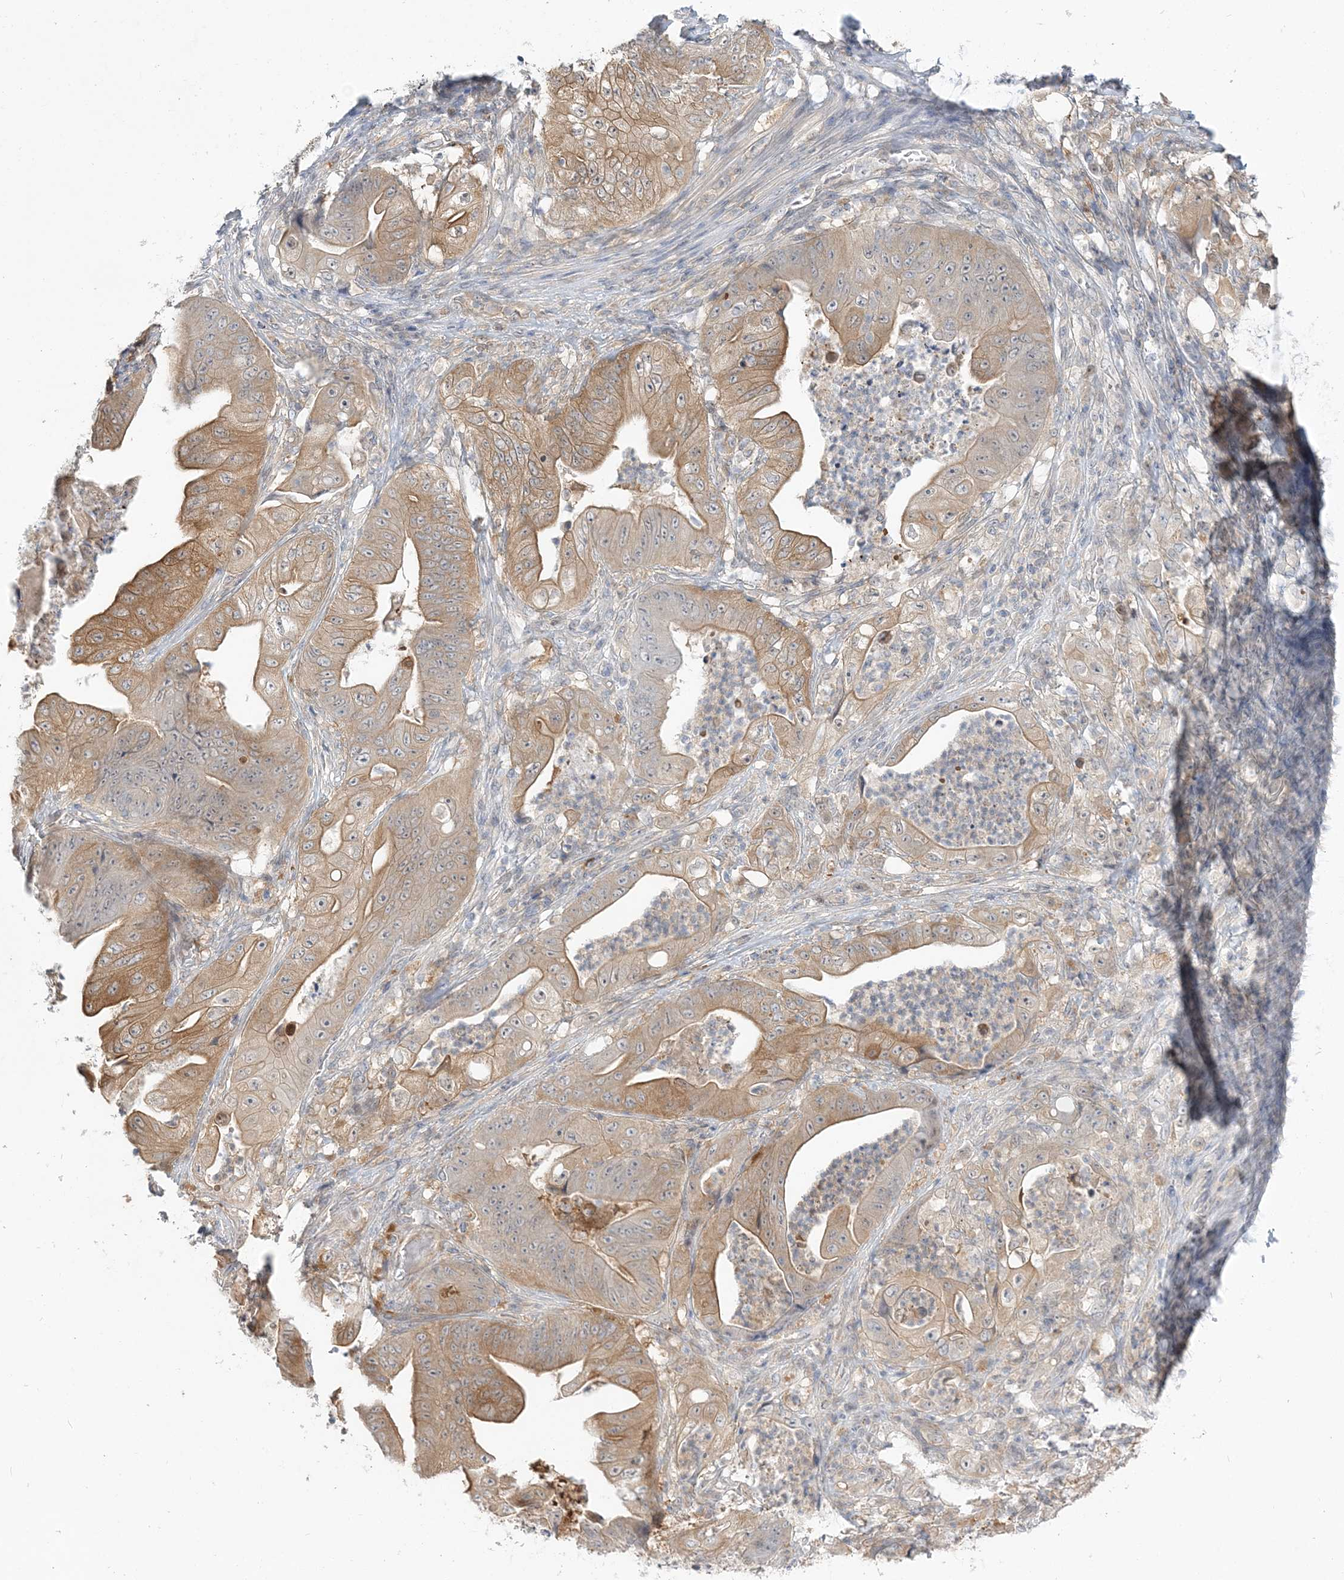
{"staining": {"intensity": "moderate", "quantity": "25%-75%", "location": "cytoplasmic/membranous"}, "tissue": "stomach cancer", "cell_type": "Tumor cells", "image_type": "cancer", "snomed": [{"axis": "morphology", "description": "Adenocarcinoma, NOS"}, {"axis": "topography", "description": "Stomach"}], "caption": "There is medium levels of moderate cytoplasmic/membranous staining in tumor cells of stomach cancer, as demonstrated by immunohistochemical staining (brown color).", "gene": "THADA", "patient": {"sex": "female", "age": 73}}